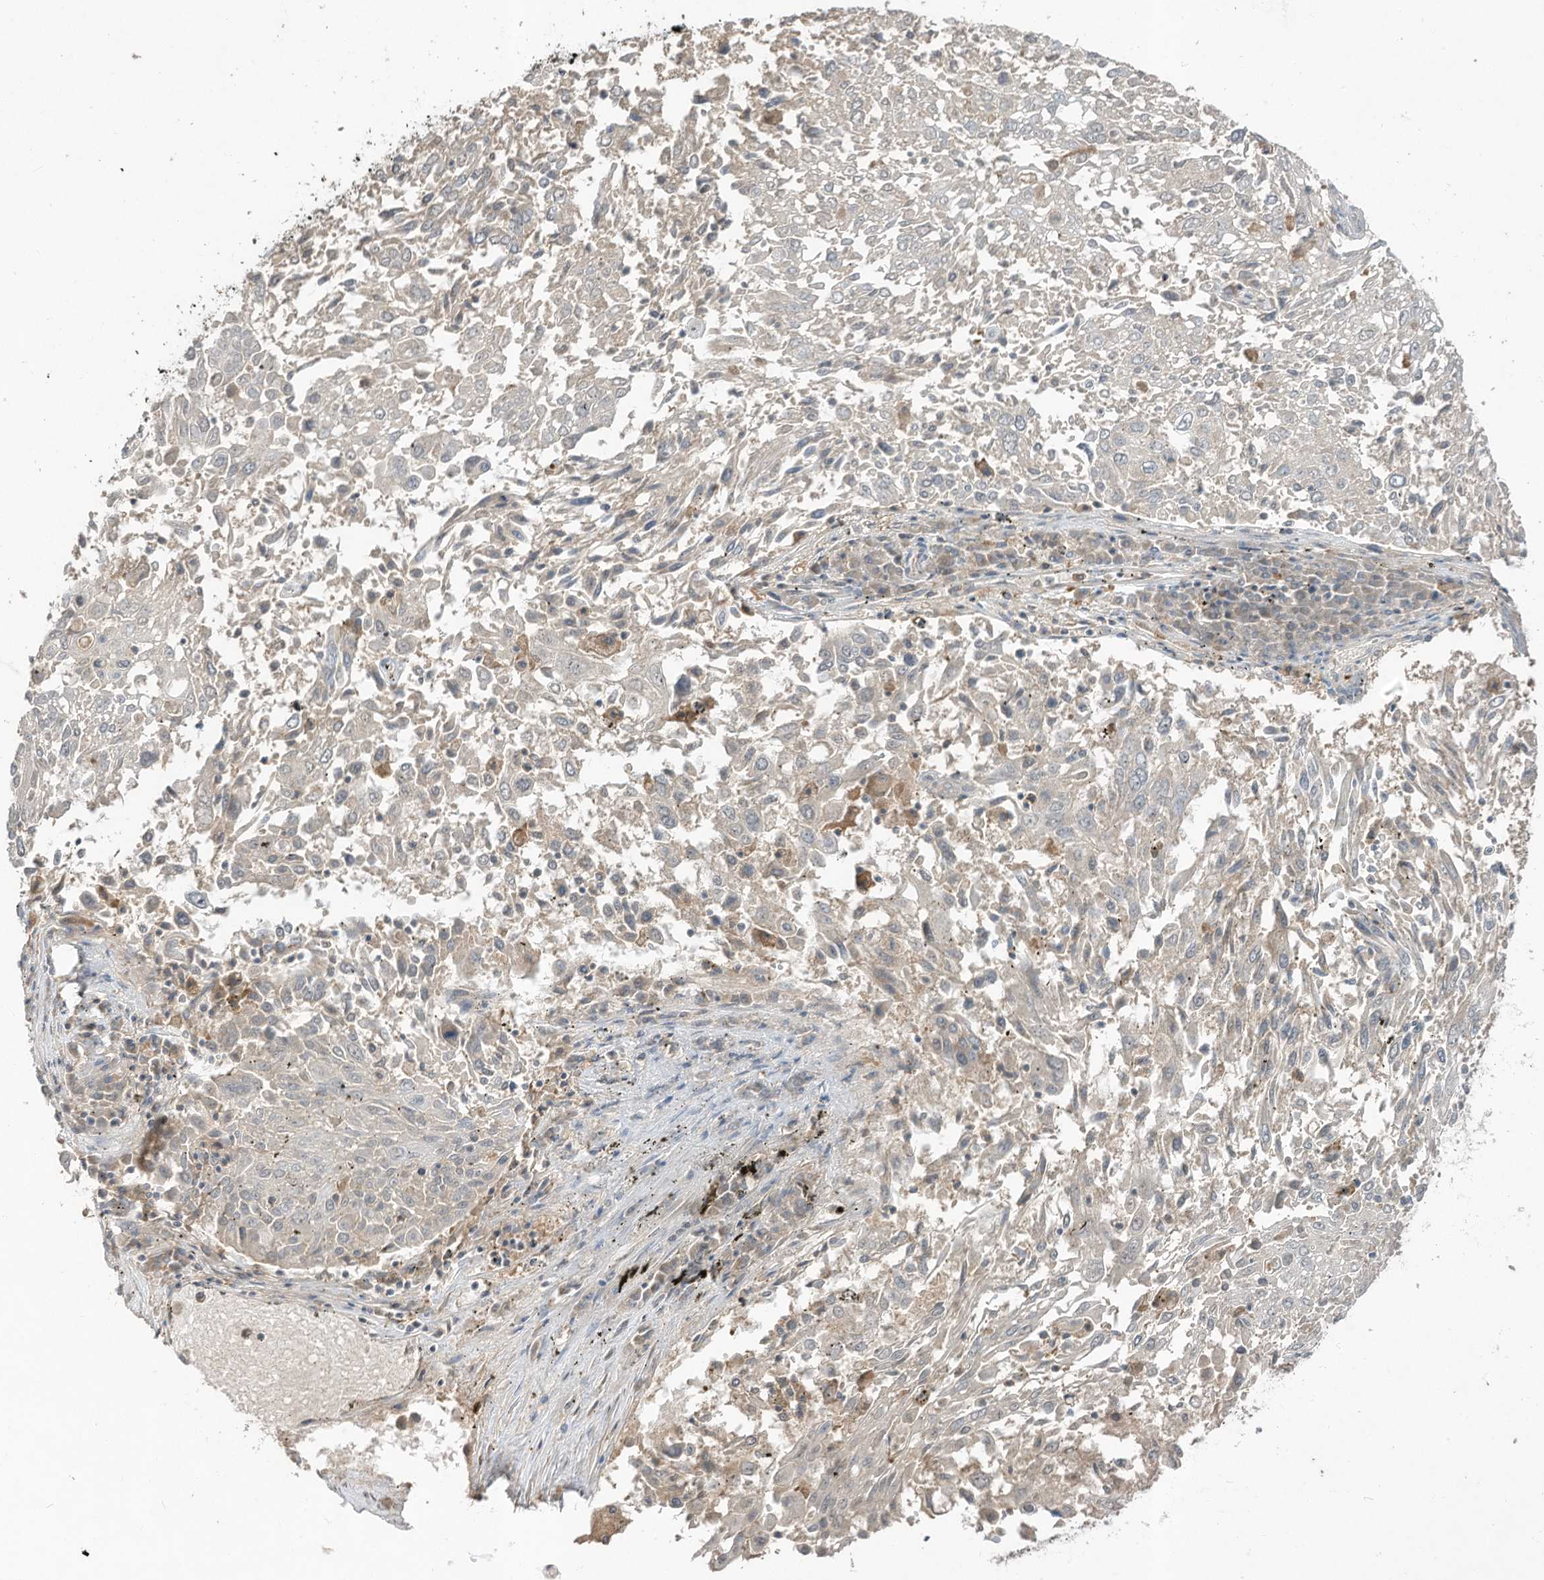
{"staining": {"intensity": "negative", "quantity": "none", "location": "none"}, "tissue": "lung cancer", "cell_type": "Tumor cells", "image_type": "cancer", "snomed": [{"axis": "morphology", "description": "Squamous cell carcinoma, NOS"}, {"axis": "topography", "description": "Lung"}], "caption": "Immunohistochemistry (IHC) of lung cancer reveals no positivity in tumor cells.", "gene": "LDAH", "patient": {"sex": "male", "age": 65}}